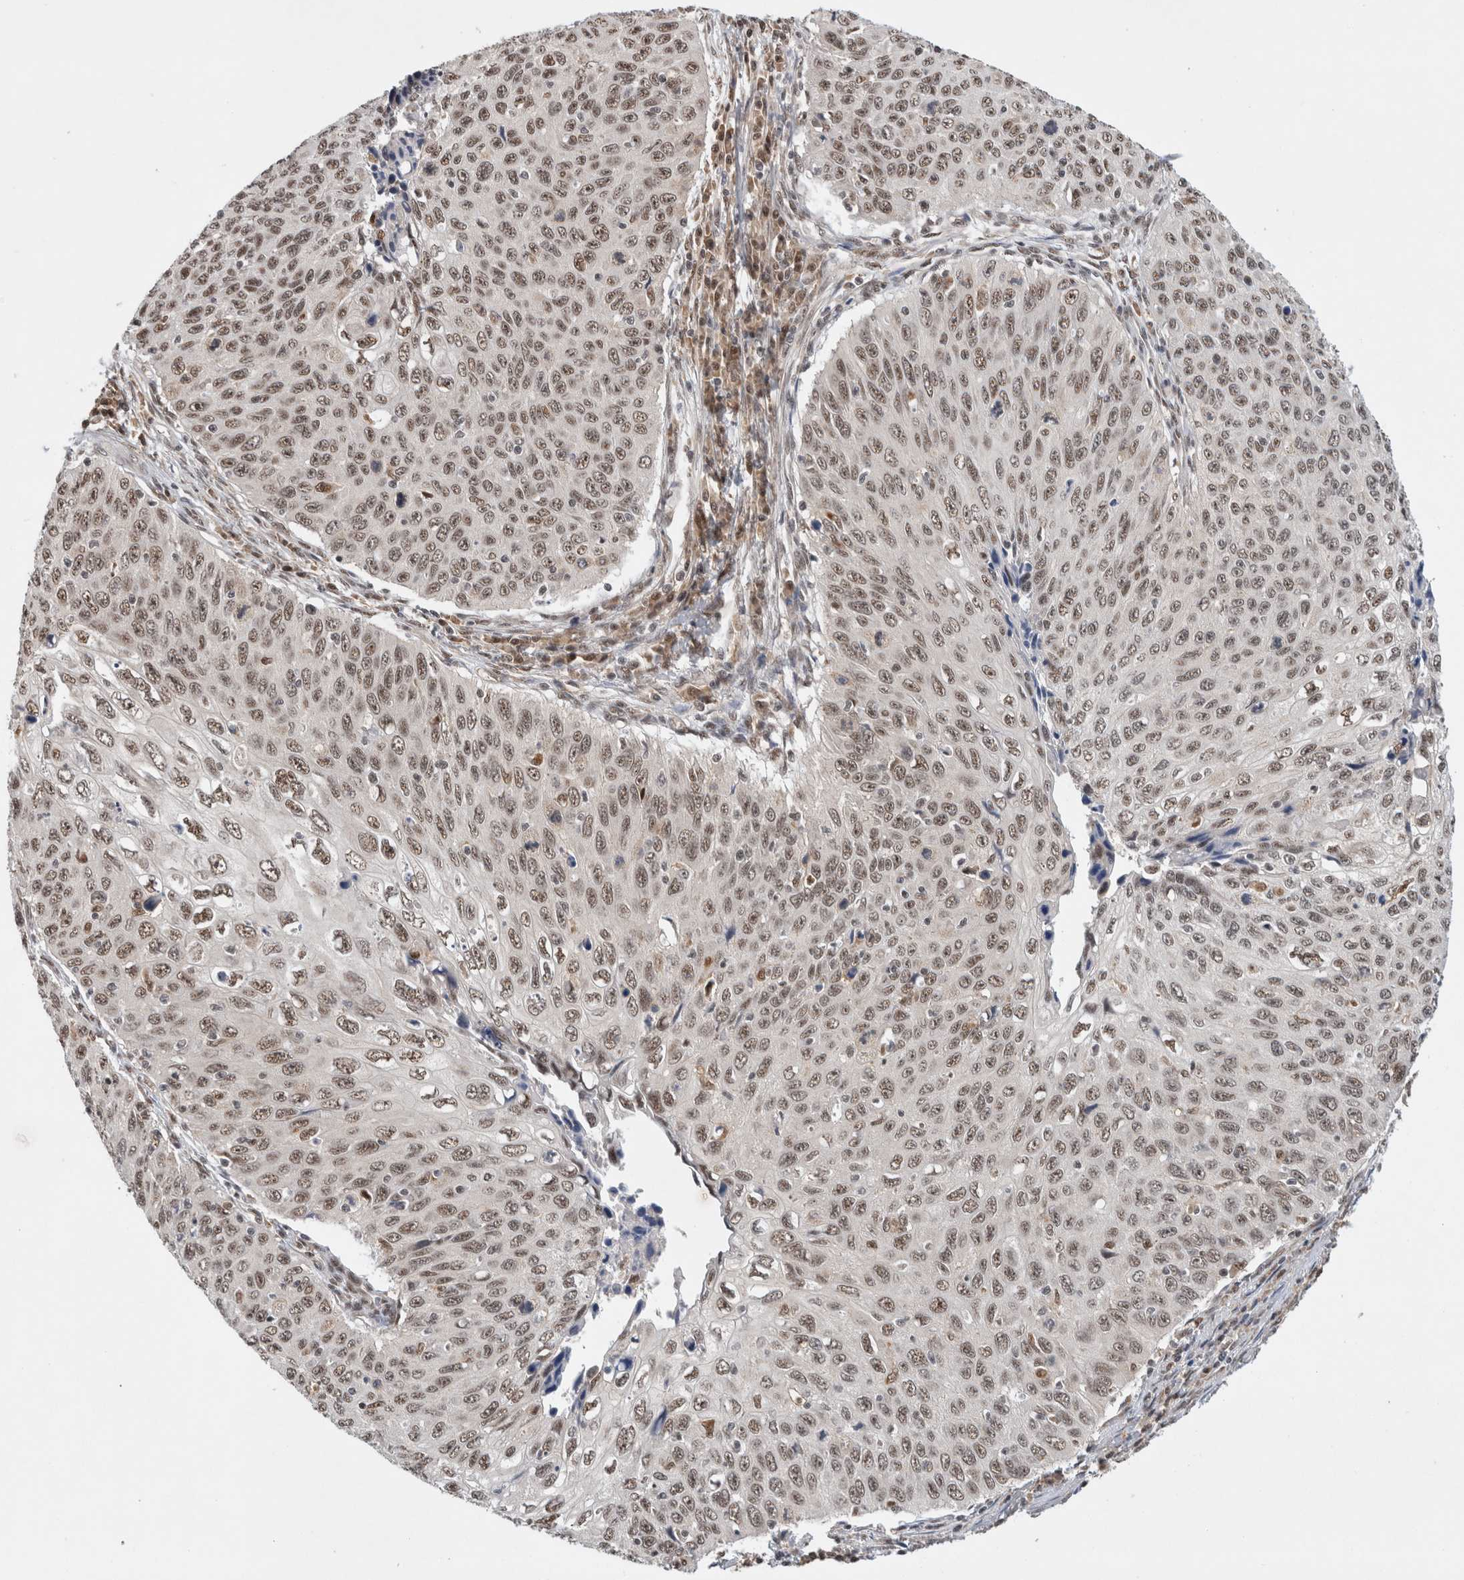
{"staining": {"intensity": "moderate", "quantity": ">75%", "location": "nuclear"}, "tissue": "cervical cancer", "cell_type": "Tumor cells", "image_type": "cancer", "snomed": [{"axis": "morphology", "description": "Squamous cell carcinoma, NOS"}, {"axis": "topography", "description": "Cervix"}], "caption": "The immunohistochemical stain highlights moderate nuclear positivity in tumor cells of cervical cancer tissue.", "gene": "NCAPG2", "patient": {"sex": "female", "age": 53}}